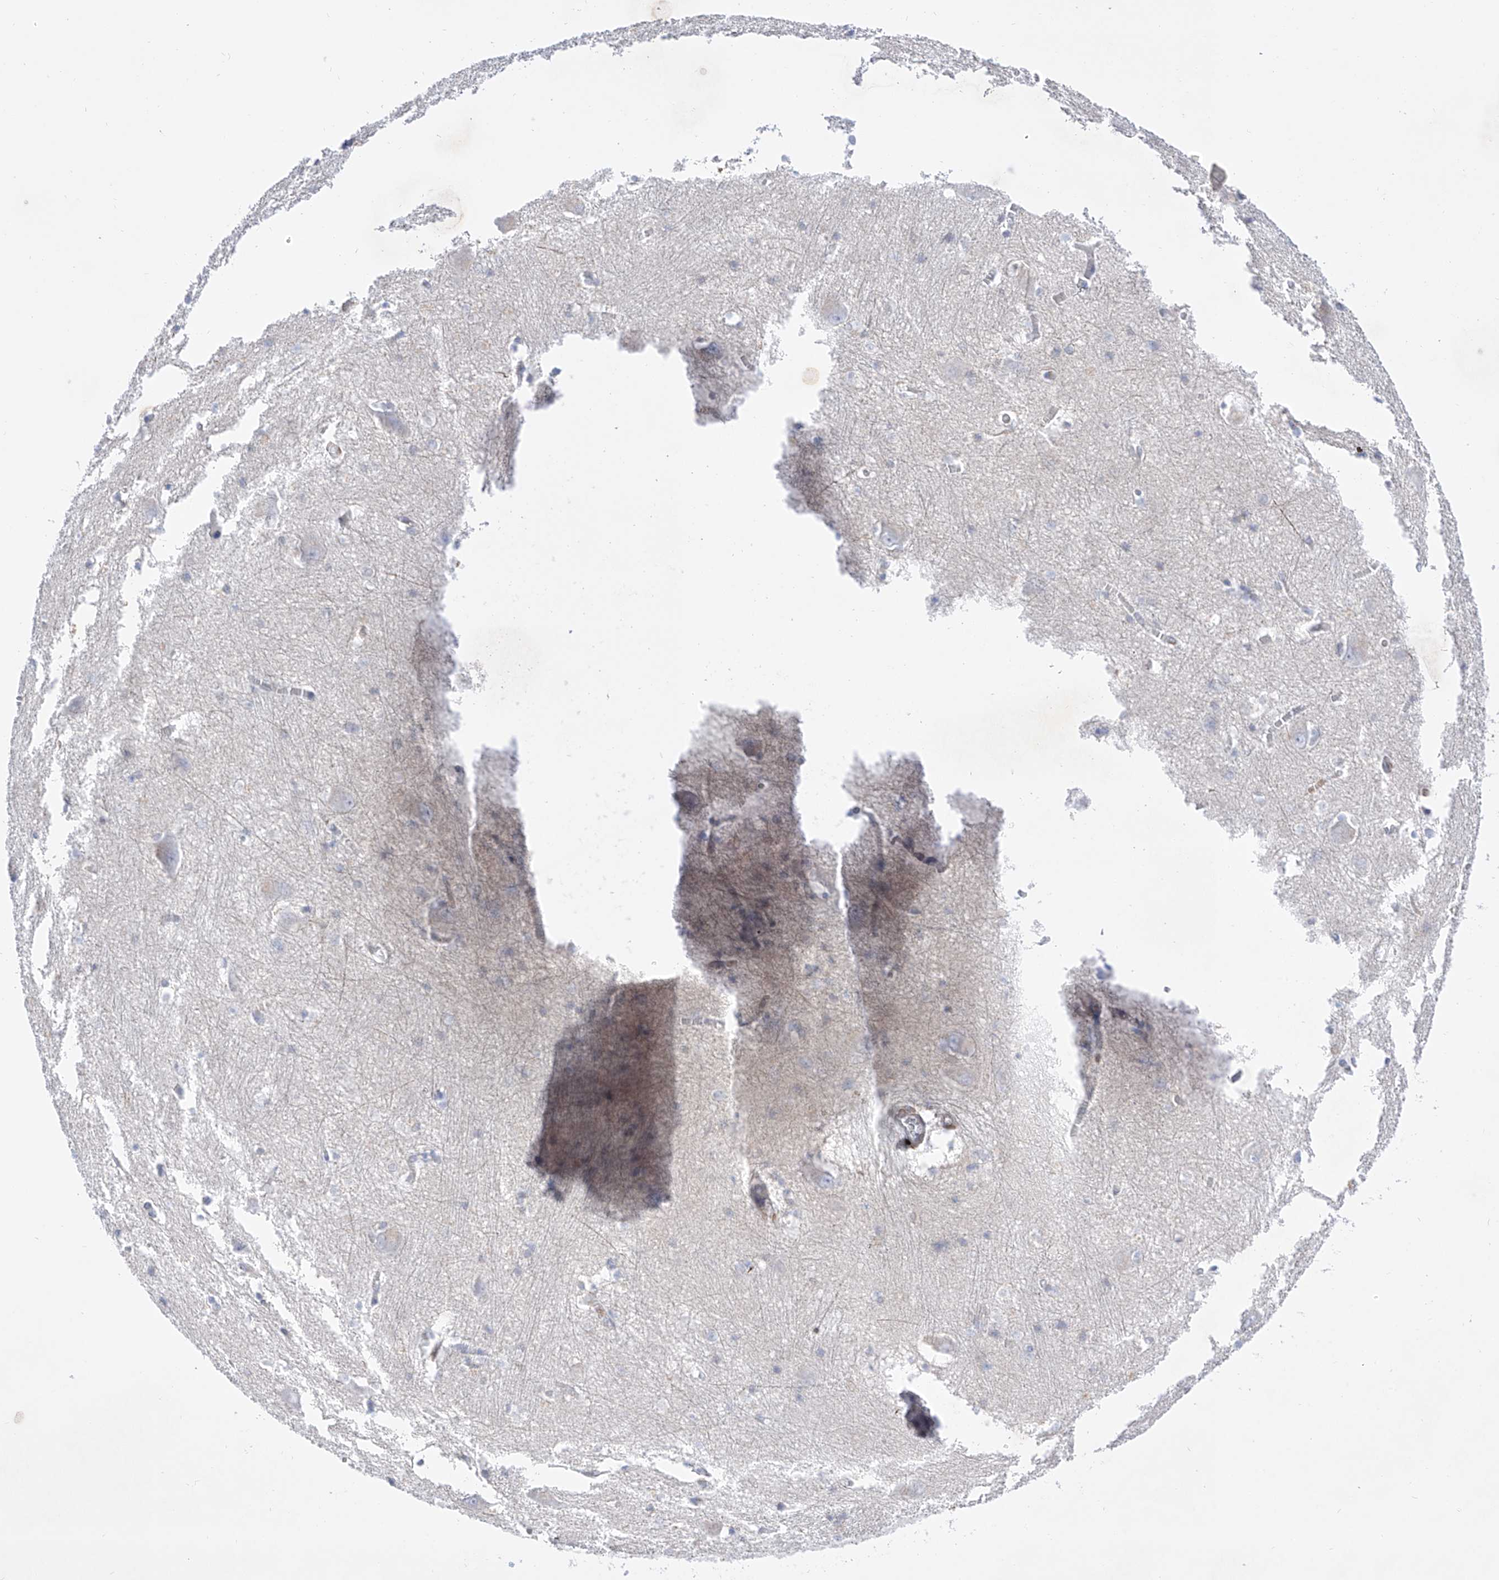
{"staining": {"intensity": "negative", "quantity": "none", "location": "none"}, "tissue": "caudate", "cell_type": "Glial cells", "image_type": "normal", "snomed": [{"axis": "morphology", "description": "Normal tissue, NOS"}, {"axis": "topography", "description": "Lateral ventricle wall"}], "caption": "This is an immunohistochemistry micrograph of benign caudate. There is no expression in glial cells.", "gene": "LCLAT1", "patient": {"sex": "male", "age": 37}}